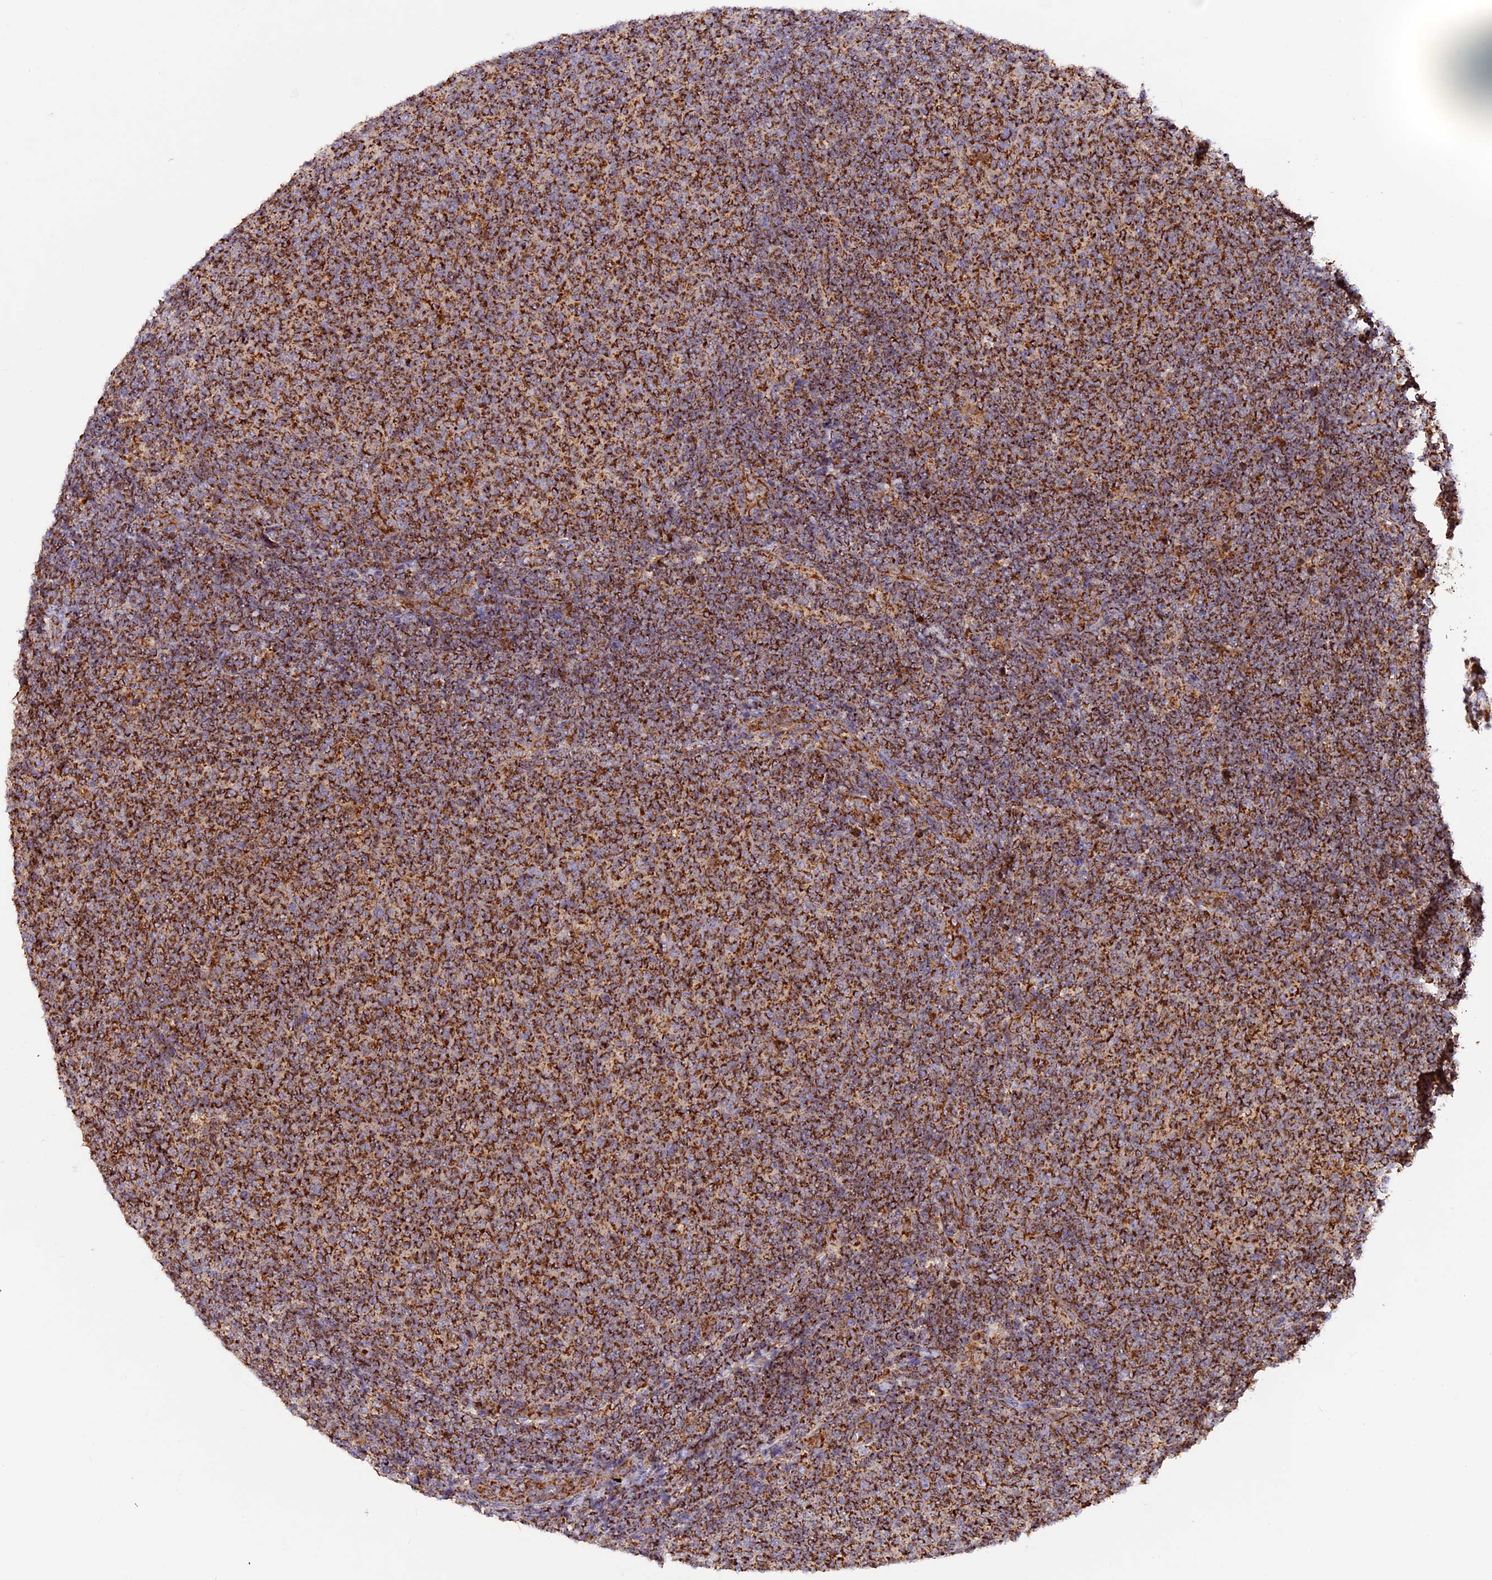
{"staining": {"intensity": "strong", "quantity": ">75%", "location": "cytoplasmic/membranous"}, "tissue": "lymphoma", "cell_type": "Tumor cells", "image_type": "cancer", "snomed": [{"axis": "morphology", "description": "Malignant lymphoma, non-Hodgkin's type, Low grade"}, {"axis": "topography", "description": "Lymph node"}], "caption": "Immunohistochemistry histopathology image of lymphoma stained for a protein (brown), which exhibits high levels of strong cytoplasmic/membranous positivity in about >75% of tumor cells.", "gene": "NDUFA8", "patient": {"sex": "male", "age": 66}}